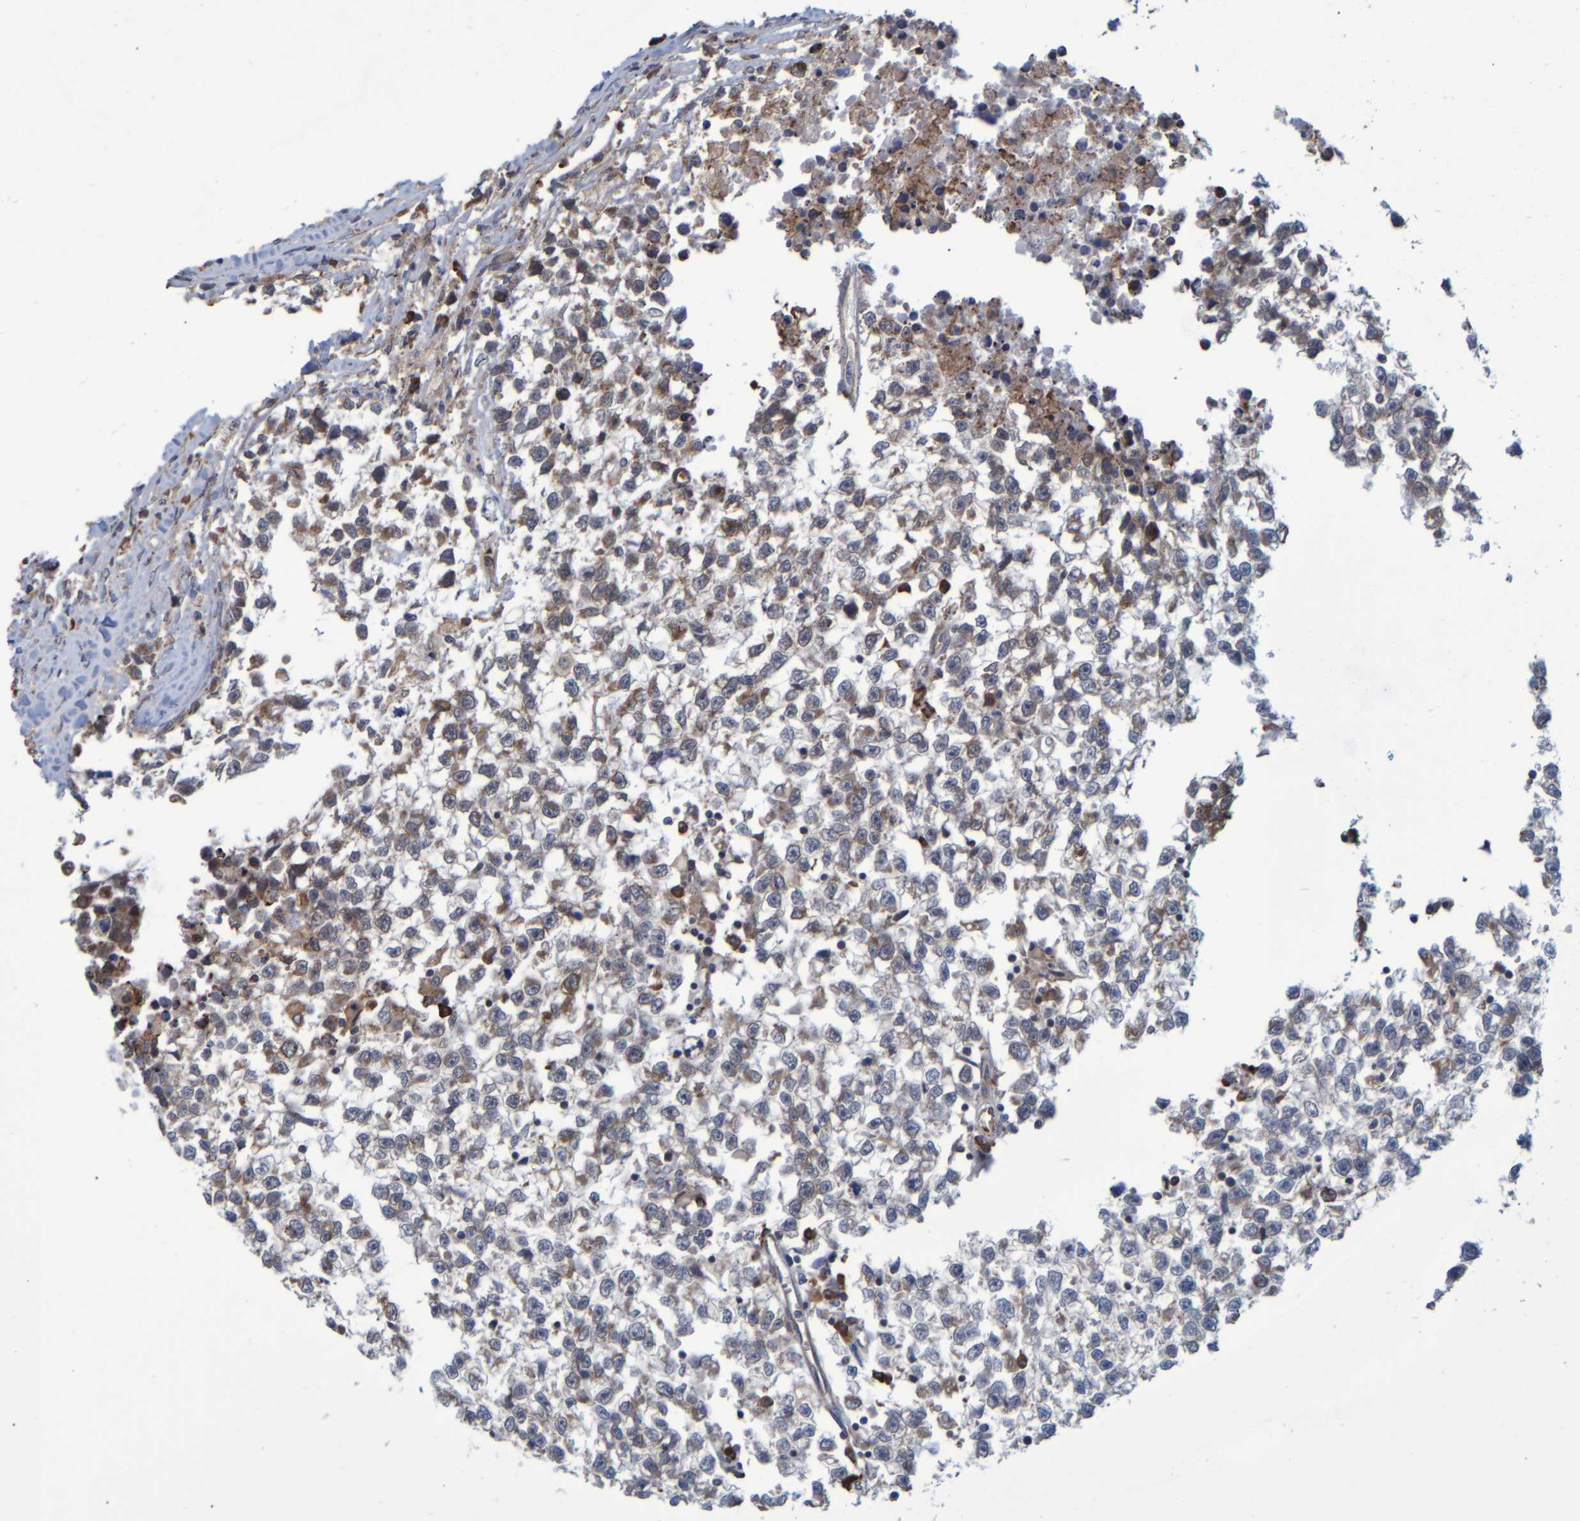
{"staining": {"intensity": "weak", "quantity": ">75%", "location": "cytoplasmic/membranous"}, "tissue": "testis cancer", "cell_type": "Tumor cells", "image_type": "cancer", "snomed": [{"axis": "morphology", "description": "Seminoma, NOS"}, {"axis": "morphology", "description": "Carcinoma, Embryonal, NOS"}, {"axis": "topography", "description": "Testis"}], "caption": "A brown stain shows weak cytoplasmic/membranous staining of a protein in testis cancer tumor cells.", "gene": "SPAG5", "patient": {"sex": "male", "age": 51}}